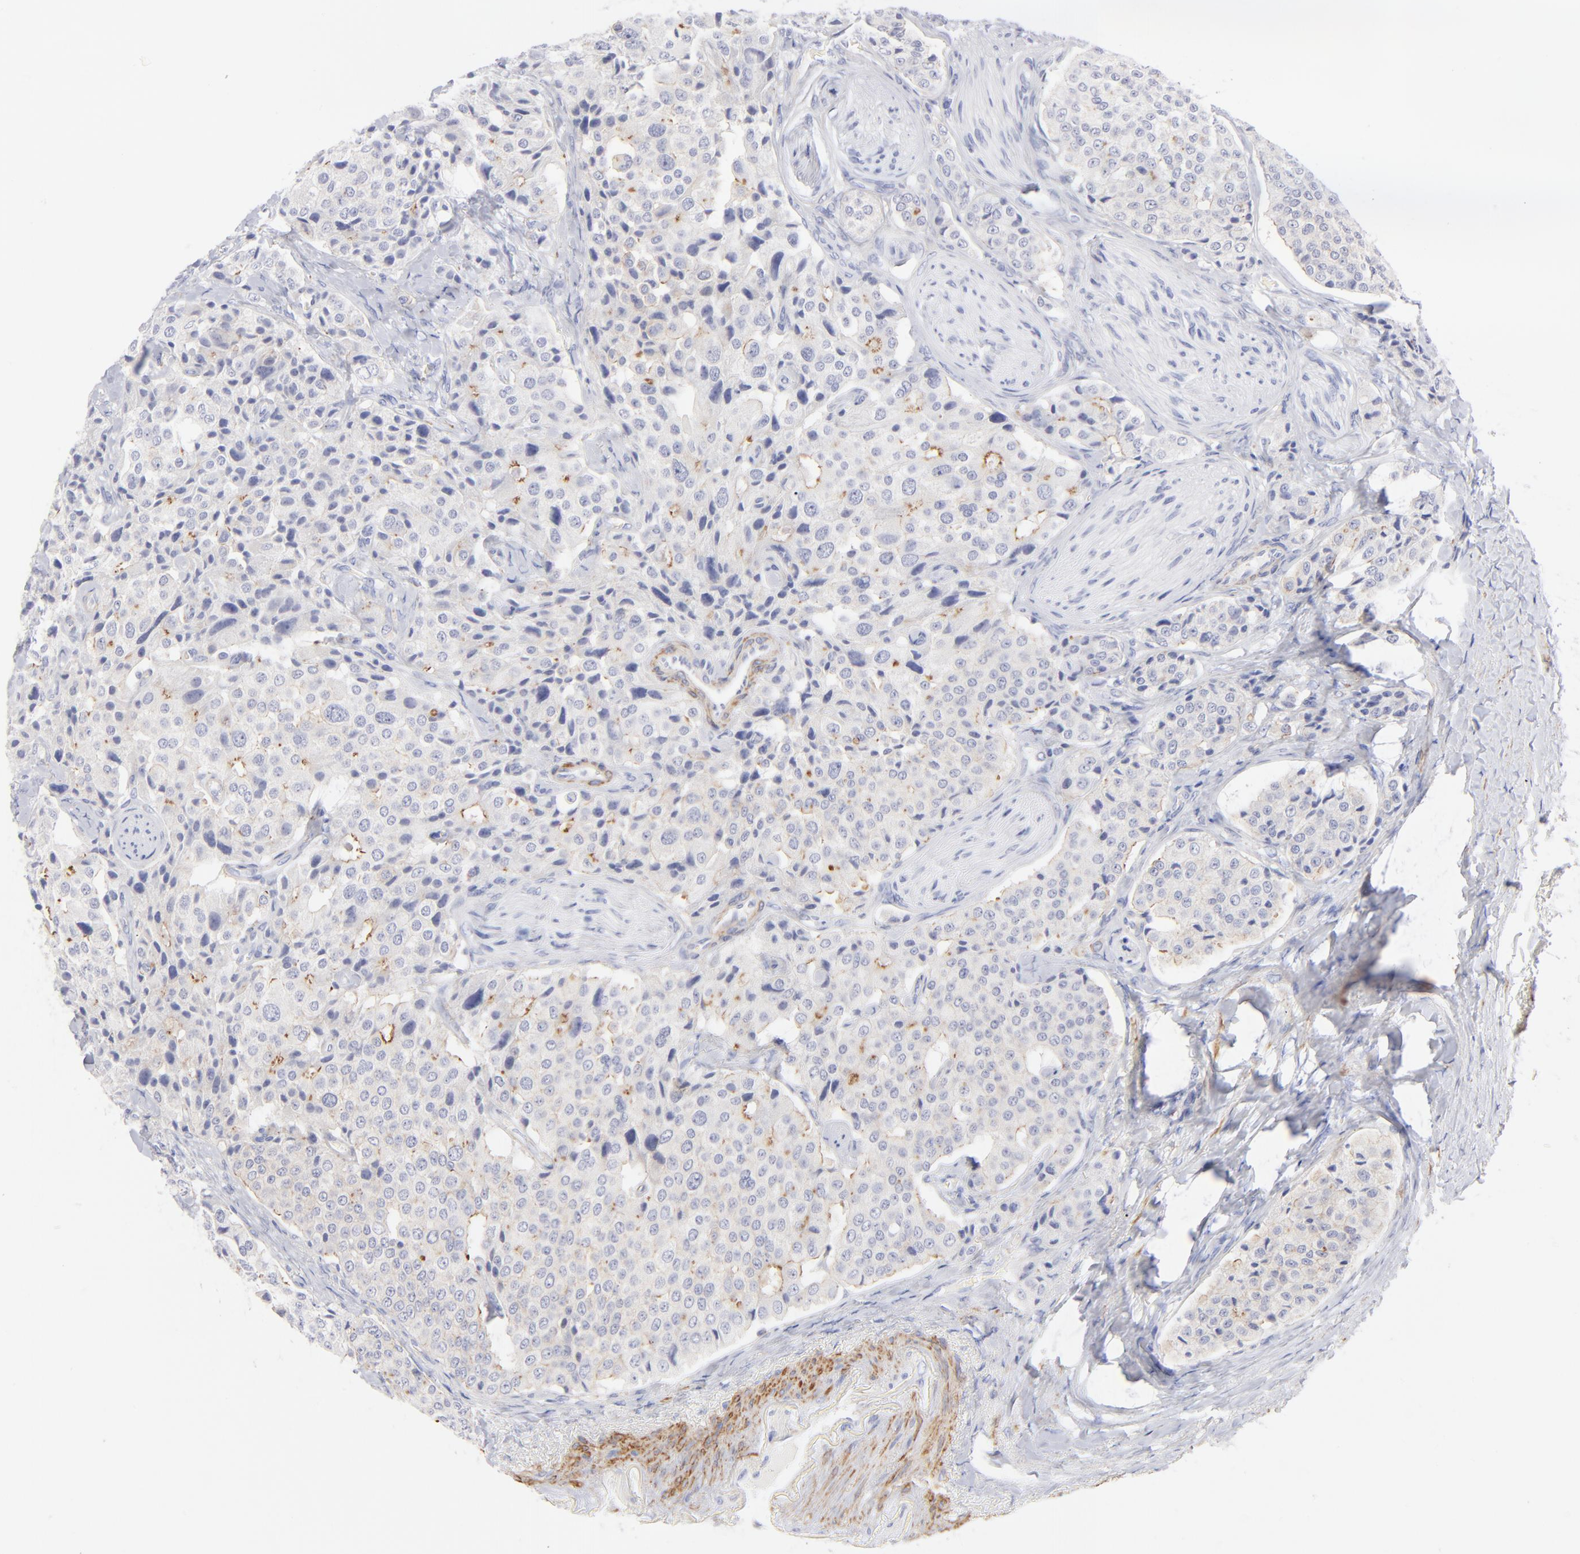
{"staining": {"intensity": "weak", "quantity": "25%-75%", "location": "cytoplasmic/membranous"}, "tissue": "carcinoid", "cell_type": "Tumor cells", "image_type": "cancer", "snomed": [{"axis": "morphology", "description": "Carcinoid, malignant, NOS"}, {"axis": "topography", "description": "Colon"}], "caption": "Immunohistochemistry of carcinoid exhibits low levels of weak cytoplasmic/membranous staining in approximately 25%-75% of tumor cells.", "gene": "ACTA2", "patient": {"sex": "female", "age": 61}}